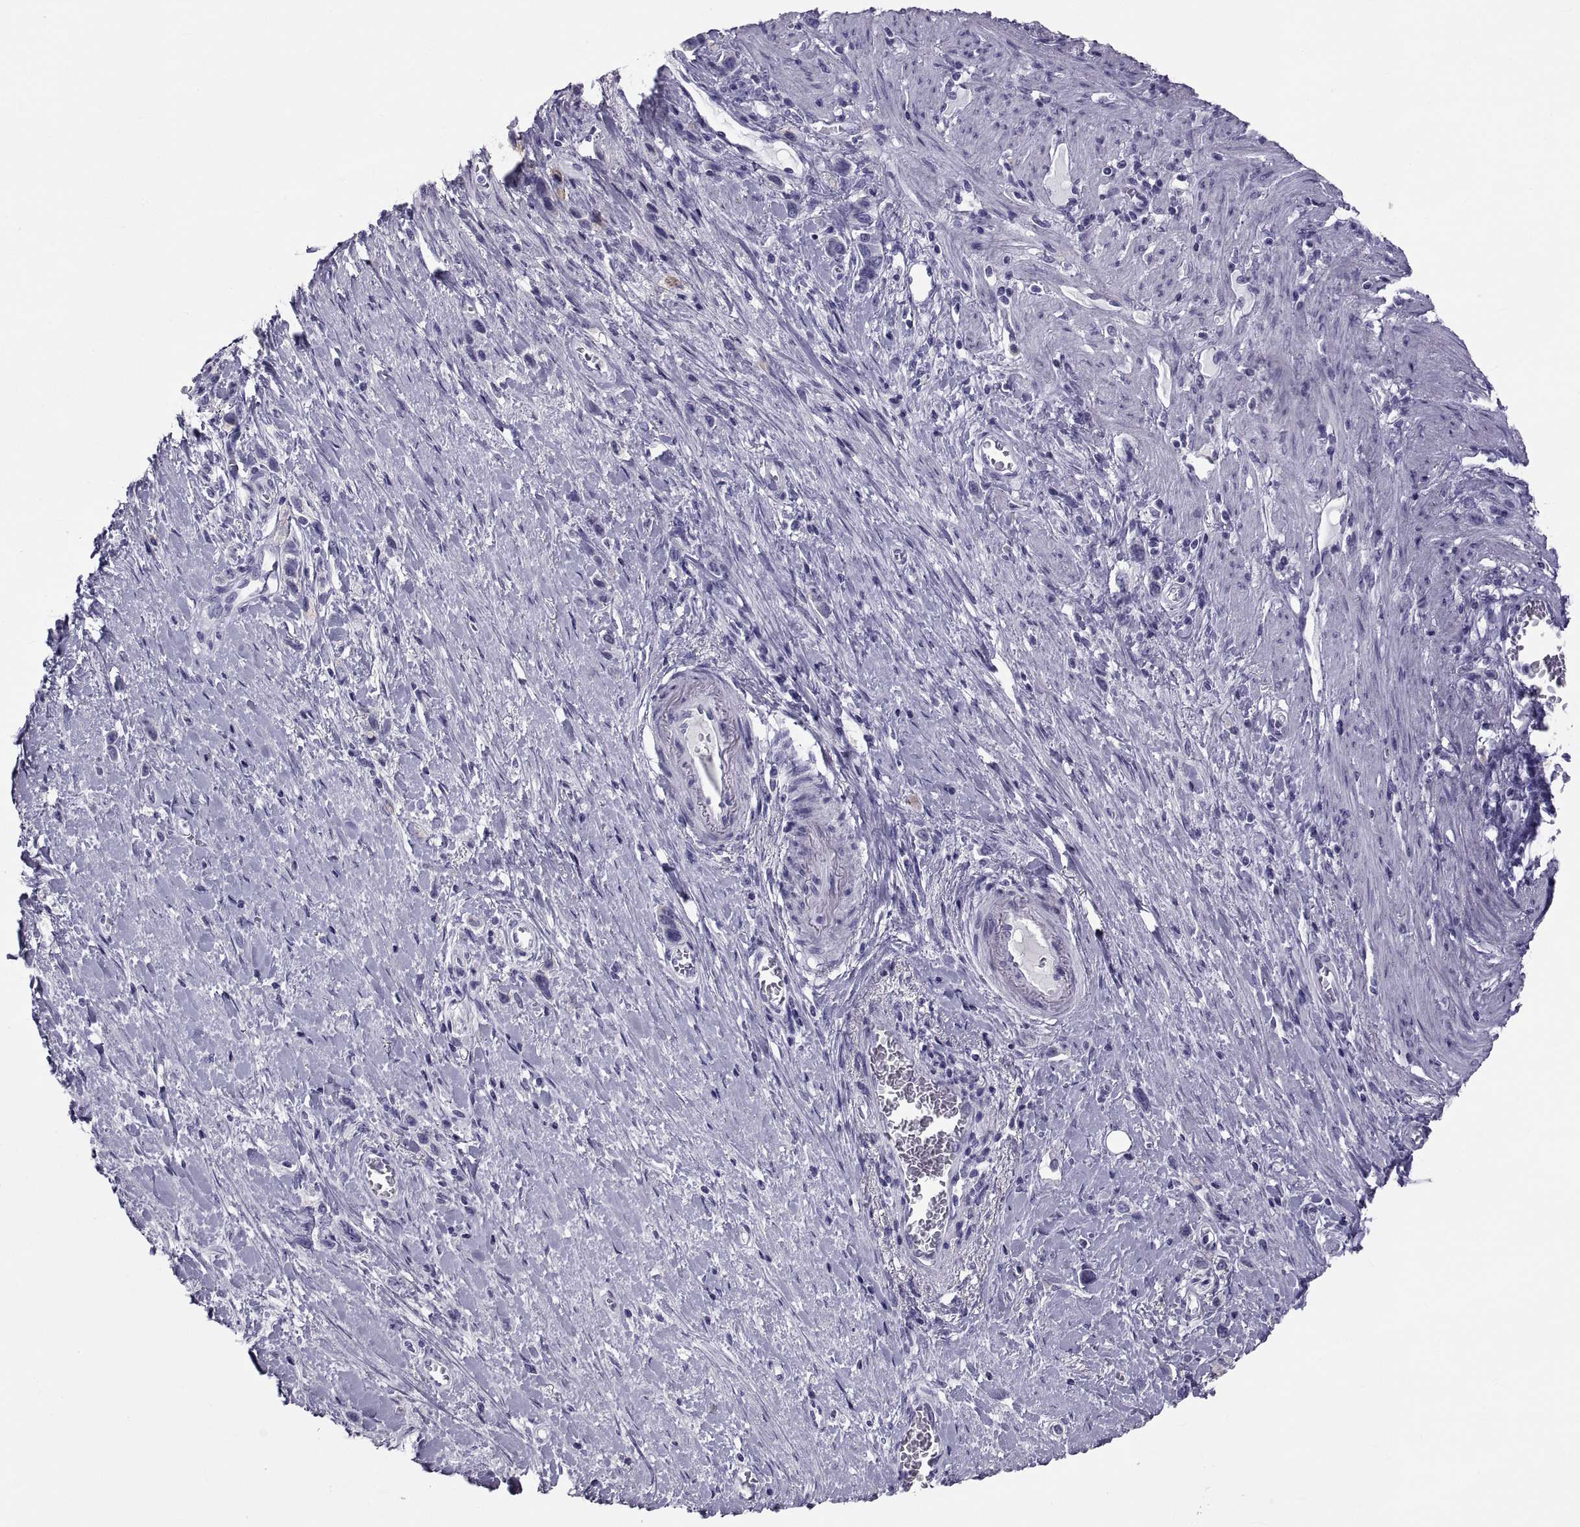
{"staining": {"intensity": "negative", "quantity": "none", "location": "none"}, "tissue": "stomach cancer", "cell_type": "Tumor cells", "image_type": "cancer", "snomed": [{"axis": "morphology", "description": "Normal tissue, NOS"}, {"axis": "morphology", "description": "Adenocarcinoma, NOS"}, {"axis": "morphology", "description": "Adenocarcinoma, High grade"}, {"axis": "topography", "description": "Stomach, upper"}, {"axis": "topography", "description": "Stomach"}], "caption": "The immunohistochemistry photomicrograph has no significant staining in tumor cells of stomach high-grade adenocarcinoma tissue.", "gene": "NPTX2", "patient": {"sex": "female", "age": 65}}